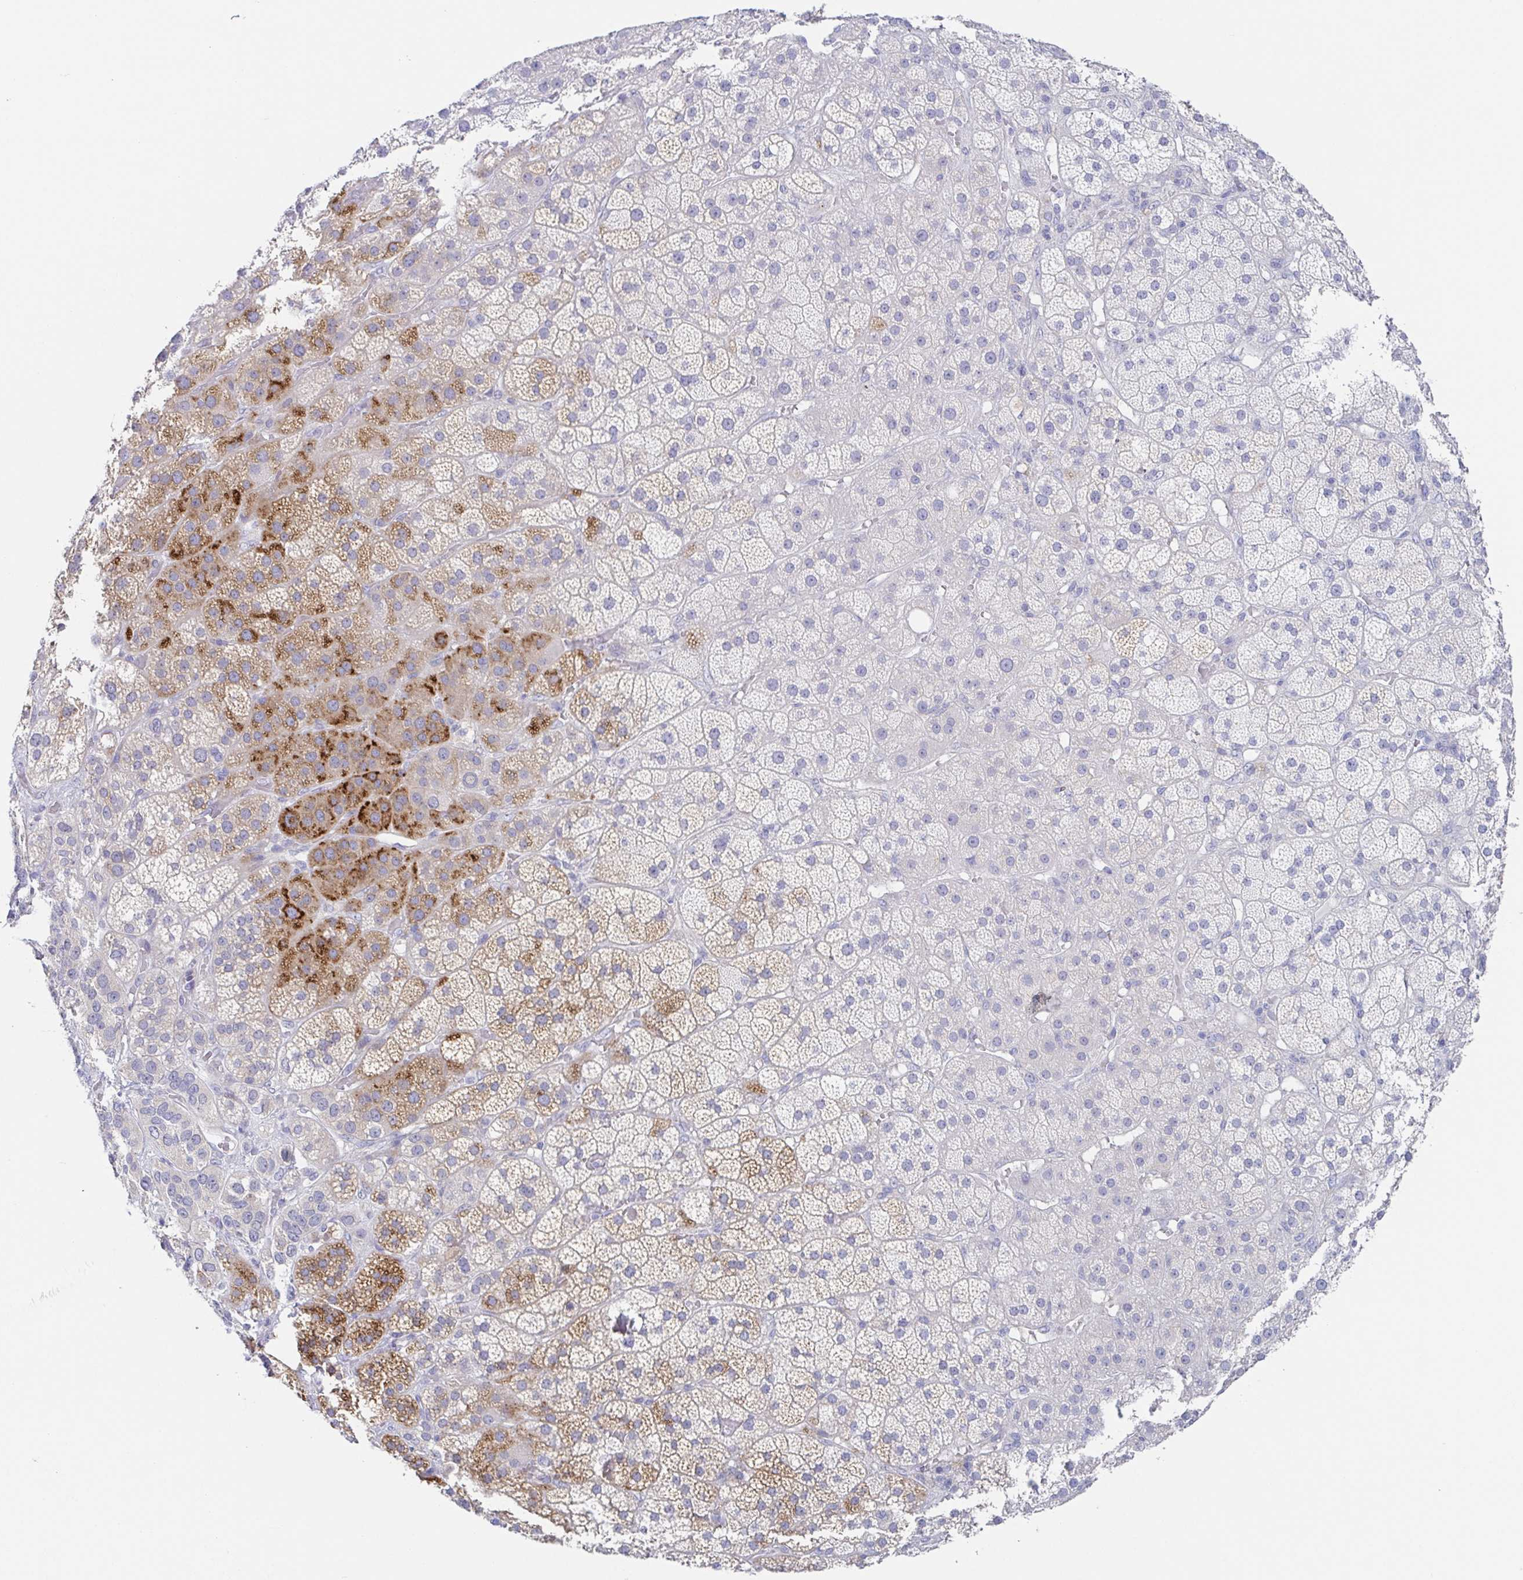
{"staining": {"intensity": "moderate", "quantity": "<25%", "location": "cytoplasmic/membranous"}, "tissue": "adrenal gland", "cell_type": "Glandular cells", "image_type": "normal", "snomed": [{"axis": "morphology", "description": "Normal tissue, NOS"}, {"axis": "topography", "description": "Adrenal gland"}], "caption": "A brown stain shows moderate cytoplasmic/membranous expression of a protein in glandular cells of unremarkable adrenal gland. (DAB (3,3'-diaminobenzidine) IHC, brown staining for protein, blue staining for nuclei).", "gene": "HTR2A", "patient": {"sex": "male", "age": 57}}